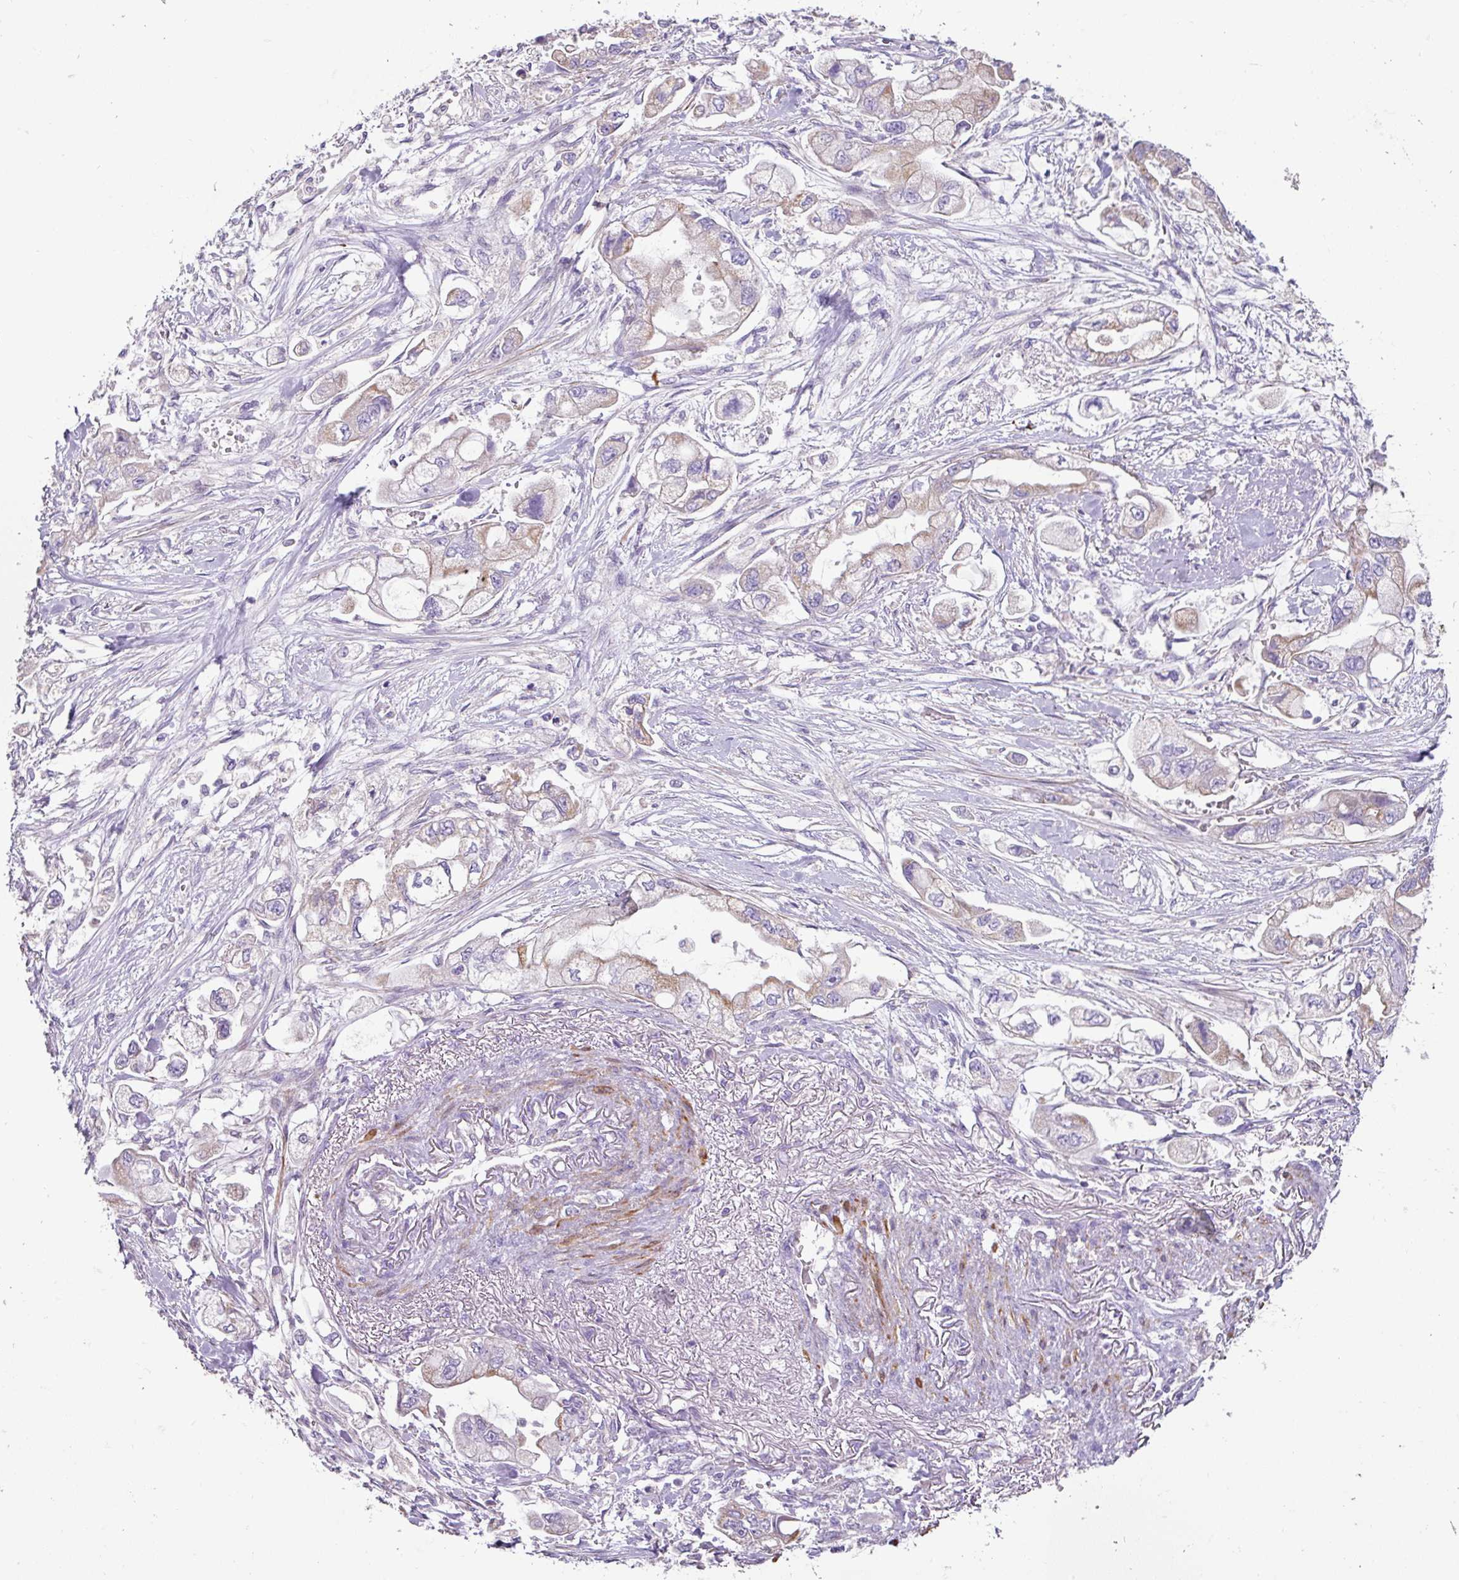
{"staining": {"intensity": "weak", "quantity": "<25%", "location": "cytoplasmic/membranous"}, "tissue": "stomach cancer", "cell_type": "Tumor cells", "image_type": "cancer", "snomed": [{"axis": "morphology", "description": "Adenocarcinoma, NOS"}, {"axis": "topography", "description": "Stomach"}], "caption": "Human stomach adenocarcinoma stained for a protein using IHC exhibits no positivity in tumor cells.", "gene": "MRRF", "patient": {"sex": "male", "age": 62}}